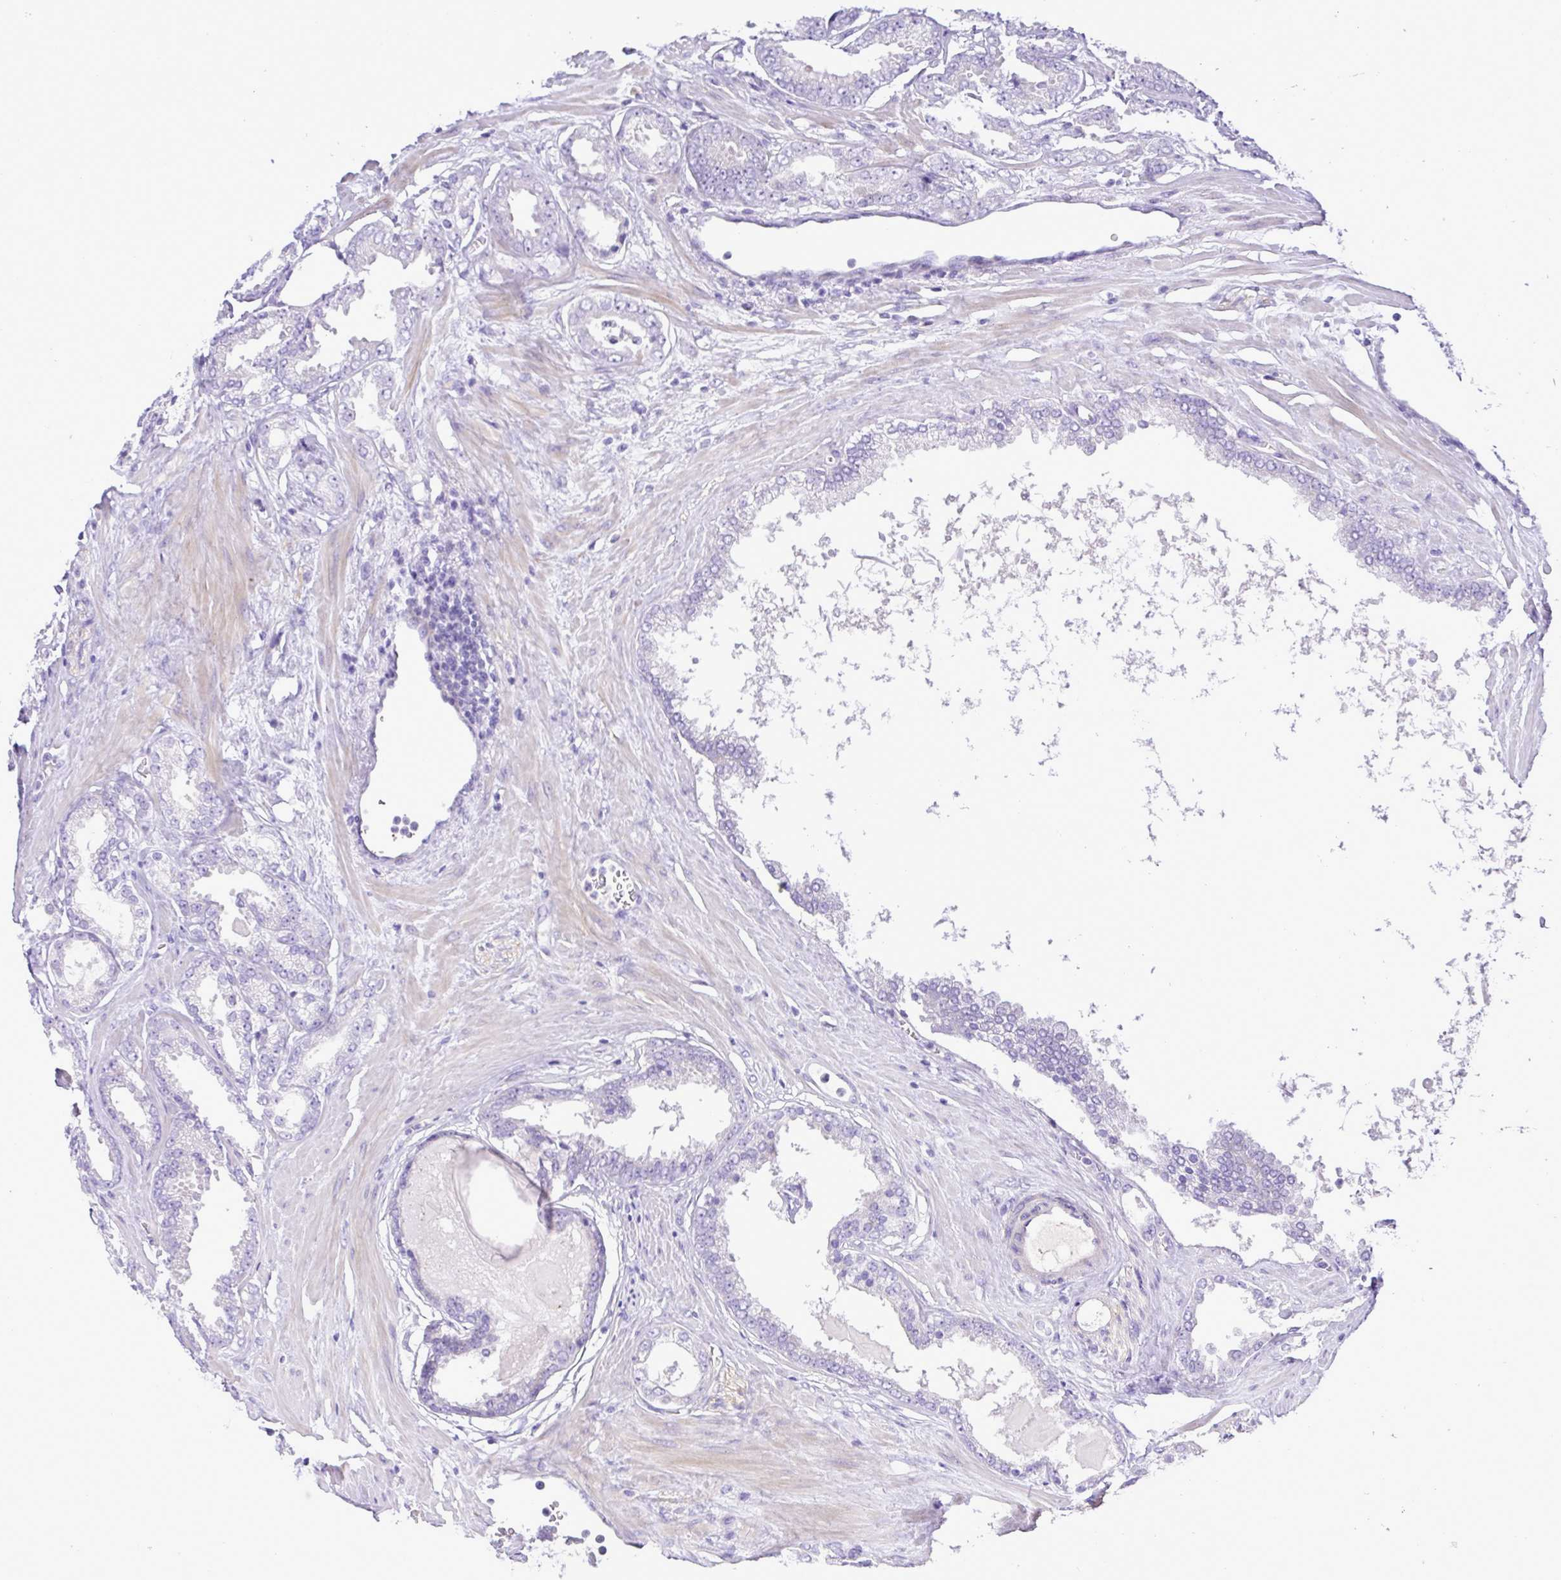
{"staining": {"intensity": "negative", "quantity": "none", "location": "none"}, "tissue": "prostate cancer", "cell_type": "Tumor cells", "image_type": "cancer", "snomed": [{"axis": "morphology", "description": "Adenocarcinoma, Low grade"}, {"axis": "topography", "description": "Prostate"}], "caption": "A high-resolution micrograph shows immunohistochemistry (IHC) staining of prostate low-grade adenocarcinoma, which shows no significant staining in tumor cells.", "gene": "GABBR2", "patient": {"sex": "male", "age": 65}}